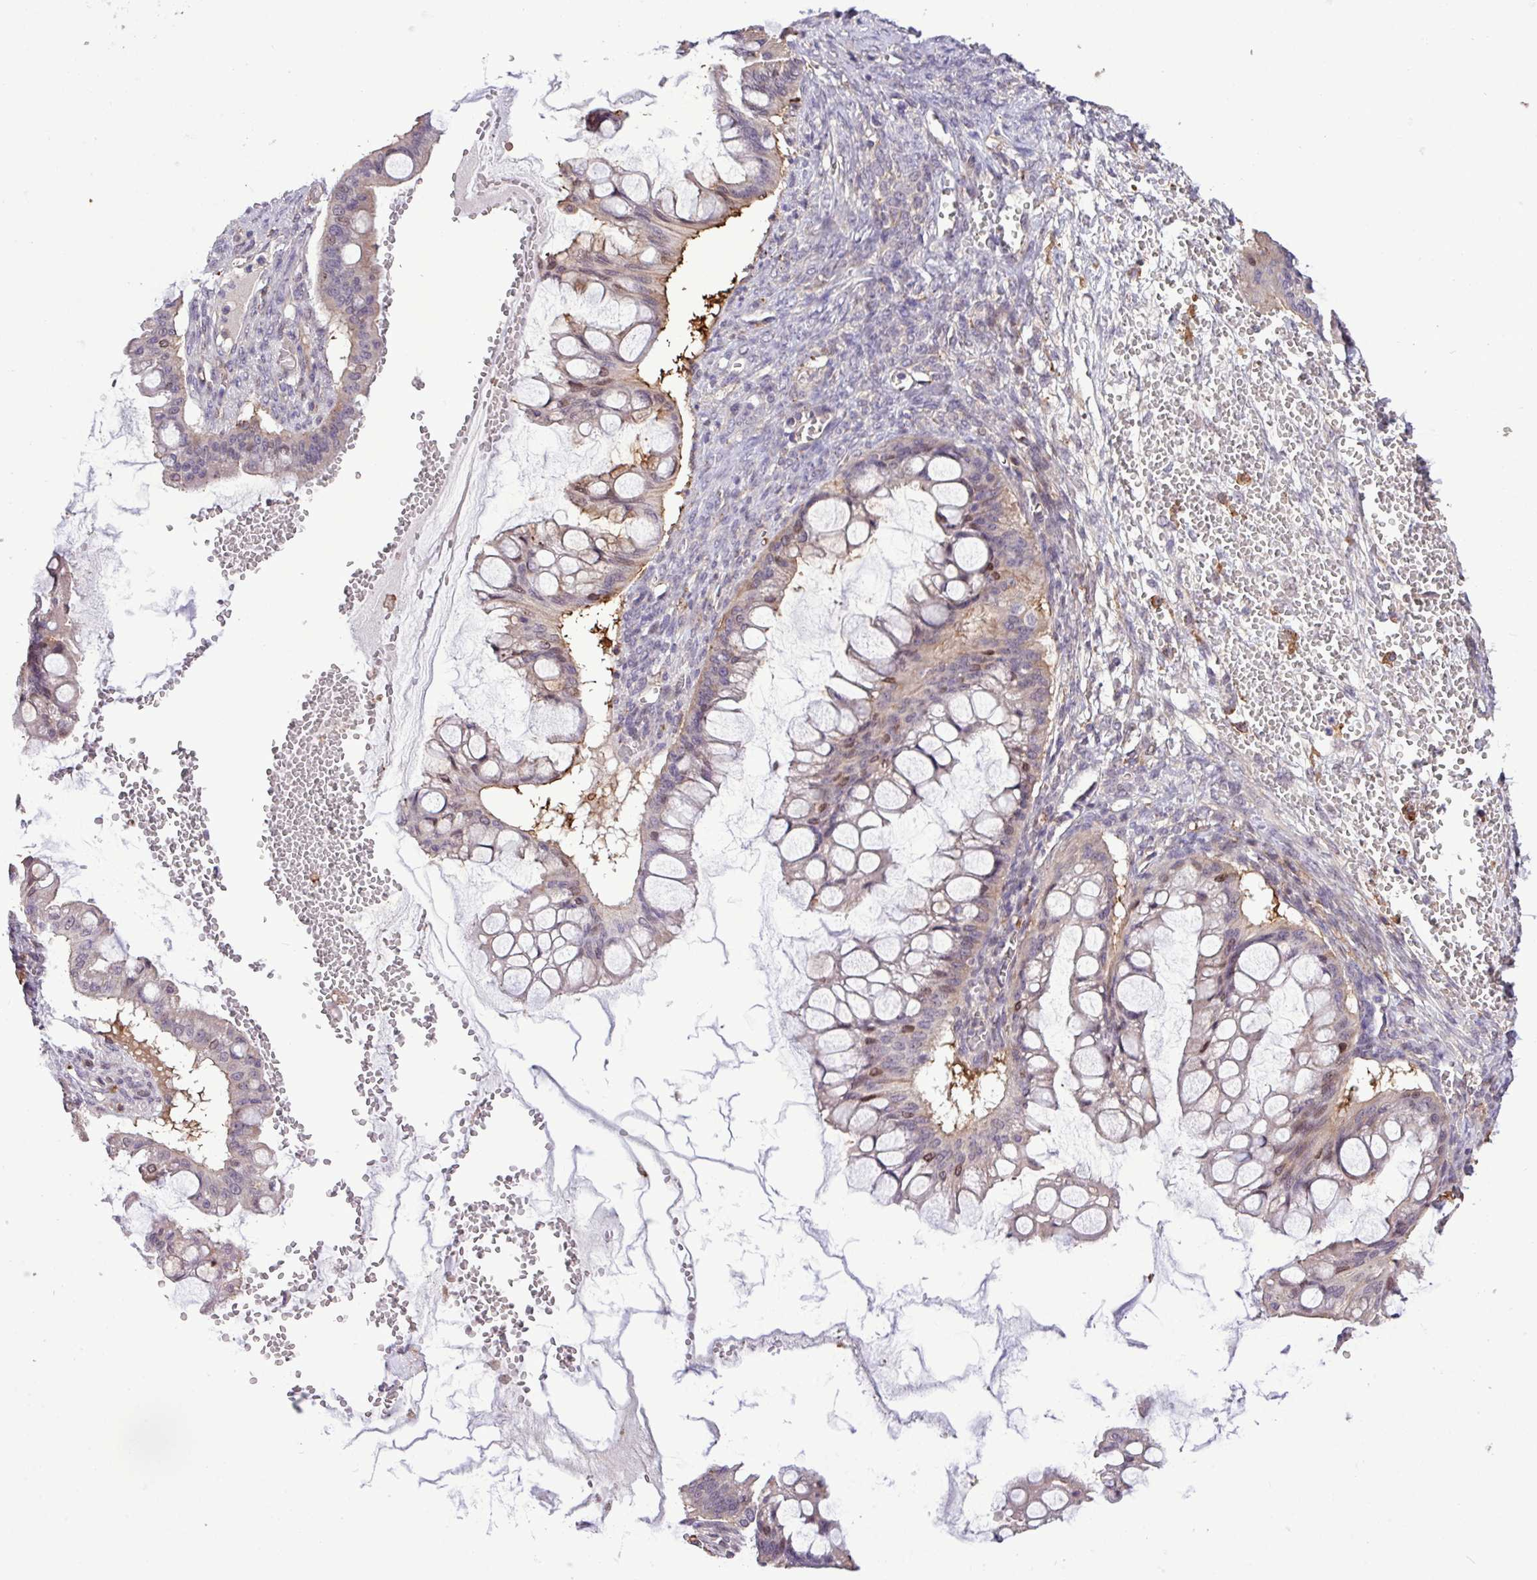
{"staining": {"intensity": "weak", "quantity": "<25%", "location": "cytoplasmic/membranous,nuclear"}, "tissue": "ovarian cancer", "cell_type": "Tumor cells", "image_type": "cancer", "snomed": [{"axis": "morphology", "description": "Cystadenocarcinoma, mucinous, NOS"}, {"axis": "topography", "description": "Ovary"}], "caption": "Mucinous cystadenocarcinoma (ovarian) stained for a protein using immunohistochemistry exhibits no staining tumor cells.", "gene": "RPP25L", "patient": {"sex": "female", "age": 73}}